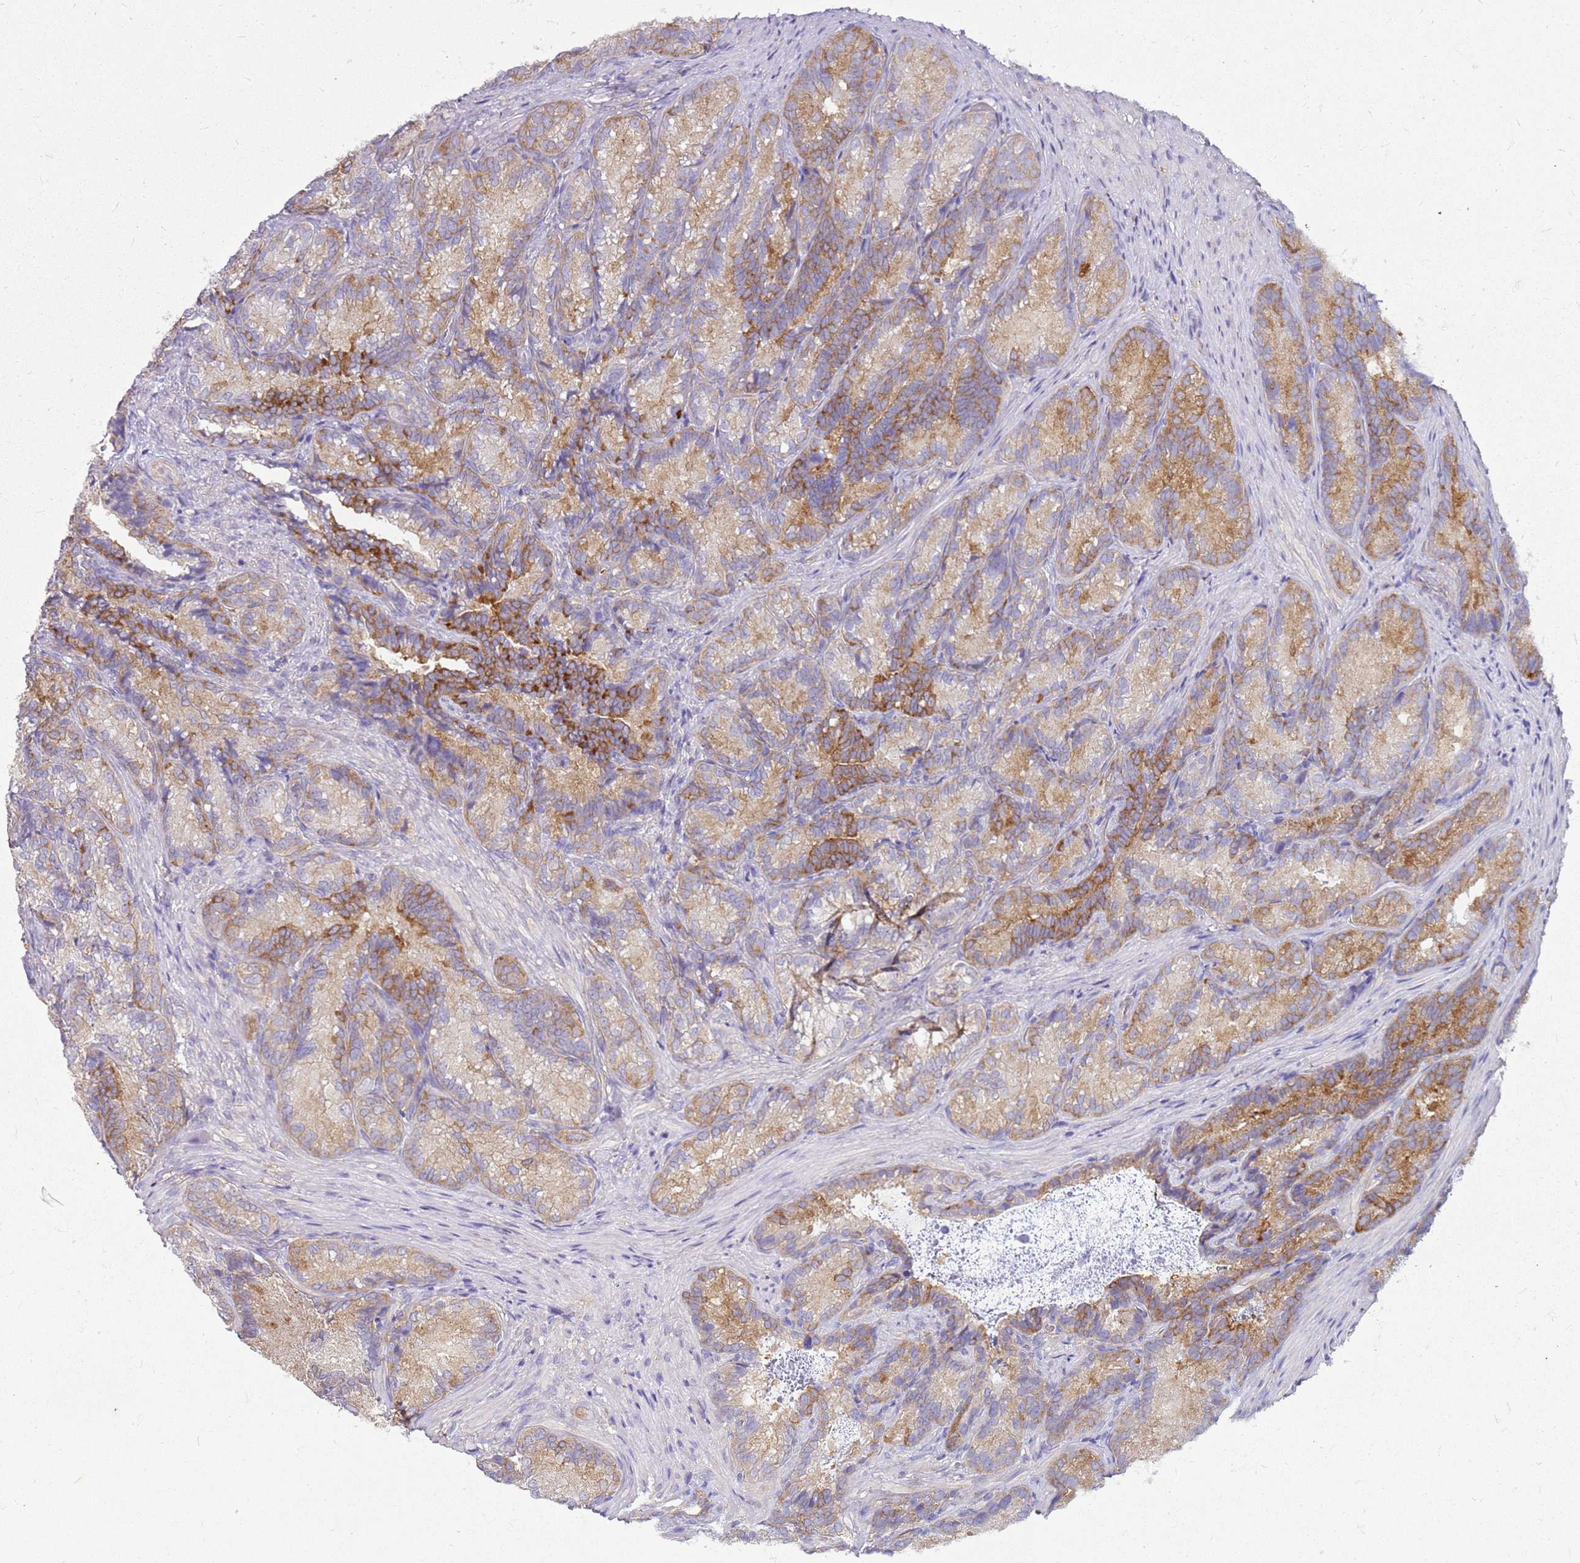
{"staining": {"intensity": "strong", "quantity": "25%-75%", "location": "cytoplasmic/membranous"}, "tissue": "seminal vesicle", "cell_type": "Glandular cells", "image_type": "normal", "snomed": [{"axis": "morphology", "description": "Normal tissue, NOS"}, {"axis": "topography", "description": "Seminal veicle"}], "caption": "IHC photomicrograph of benign human seminal vesicle stained for a protein (brown), which reveals high levels of strong cytoplasmic/membranous positivity in approximately 25%-75% of glandular cells.", "gene": "HSPB1", "patient": {"sex": "male", "age": 58}}